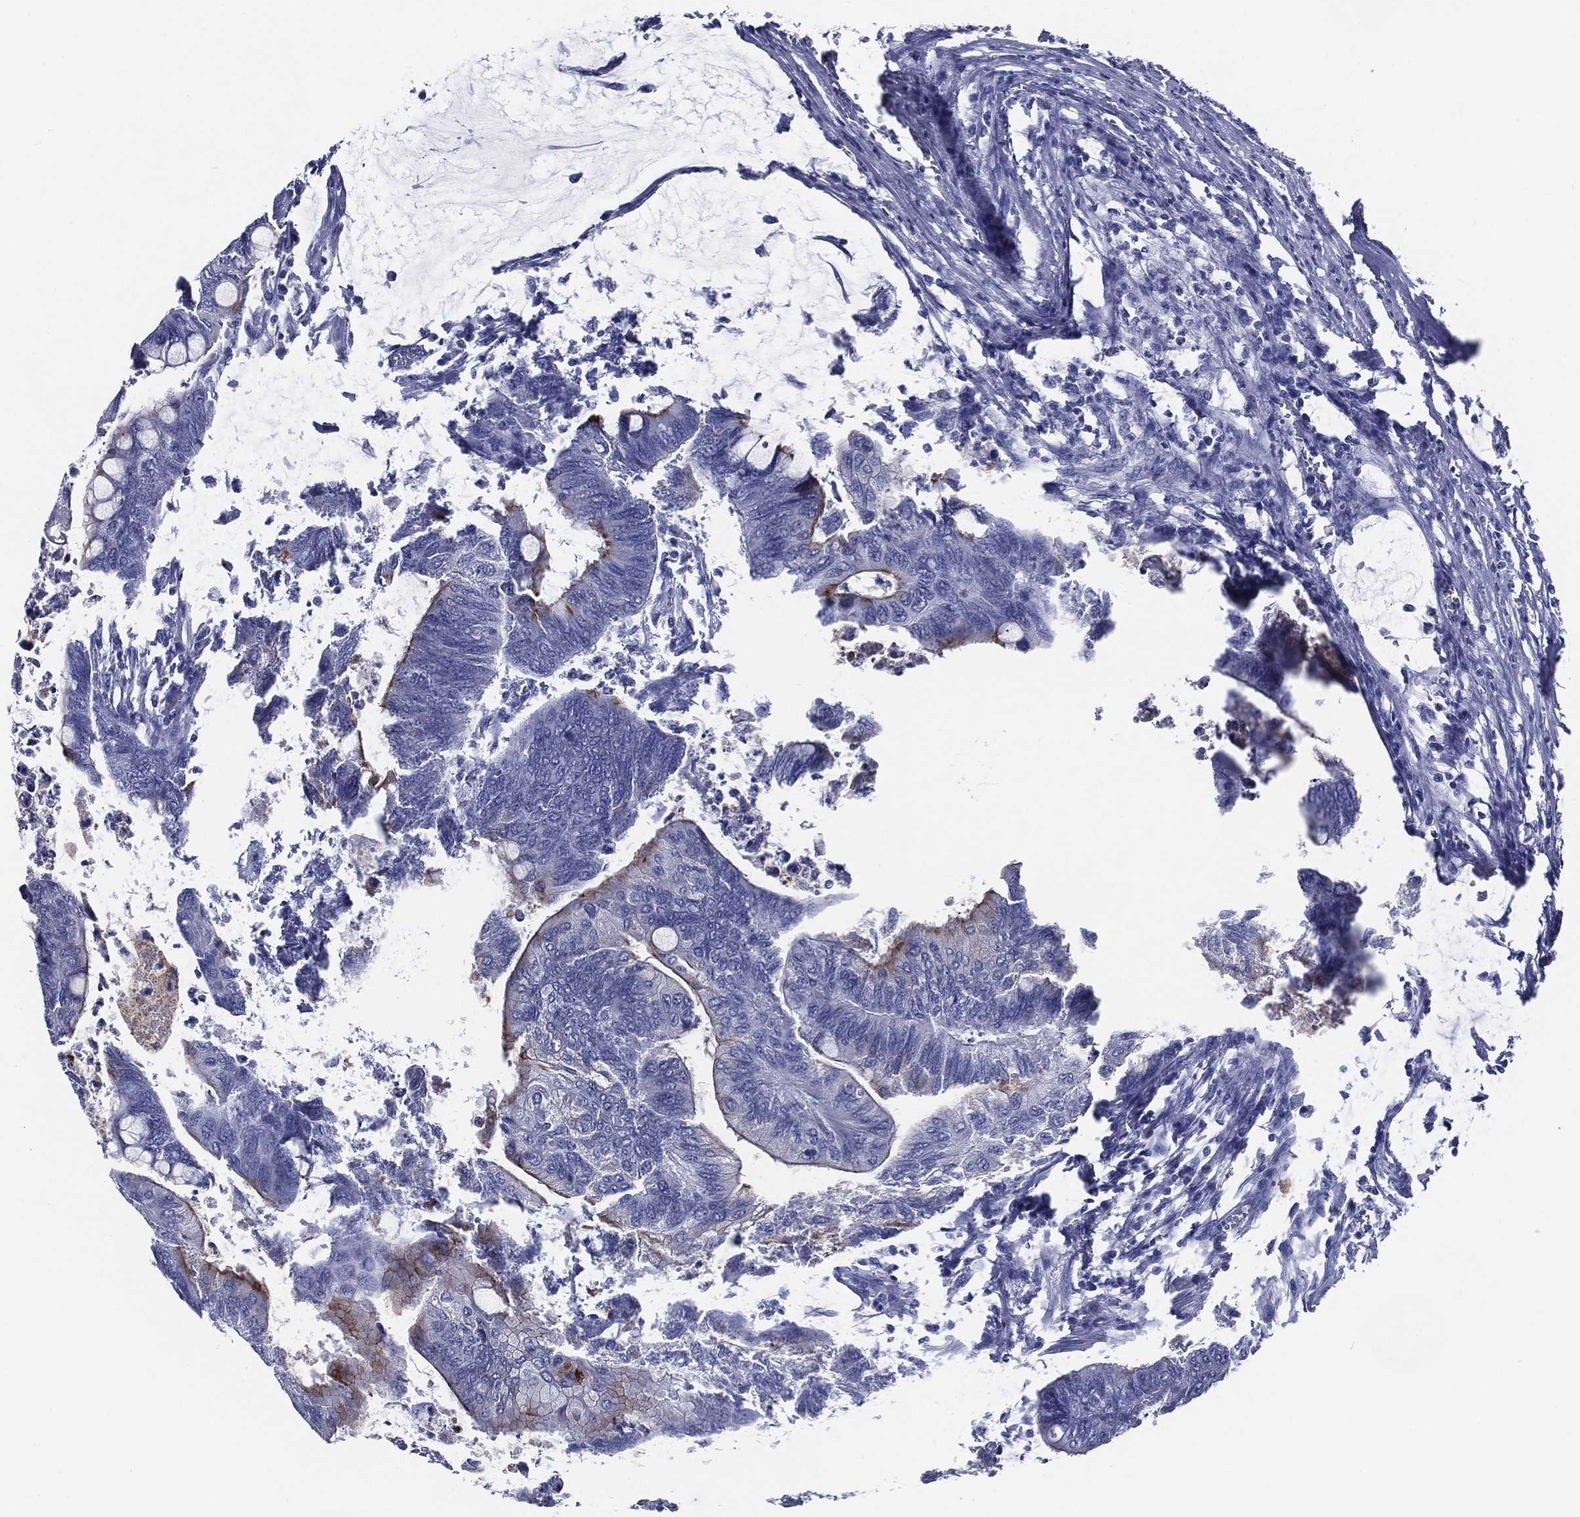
{"staining": {"intensity": "weak", "quantity": "<25%", "location": "cytoplasmic/membranous"}, "tissue": "colorectal cancer", "cell_type": "Tumor cells", "image_type": "cancer", "snomed": [{"axis": "morphology", "description": "Normal tissue, NOS"}, {"axis": "morphology", "description": "Adenocarcinoma, NOS"}, {"axis": "topography", "description": "Rectum"}, {"axis": "topography", "description": "Peripheral nerve tissue"}], "caption": "Protein analysis of adenocarcinoma (colorectal) reveals no significant positivity in tumor cells.", "gene": "ACE2", "patient": {"sex": "male", "age": 92}}